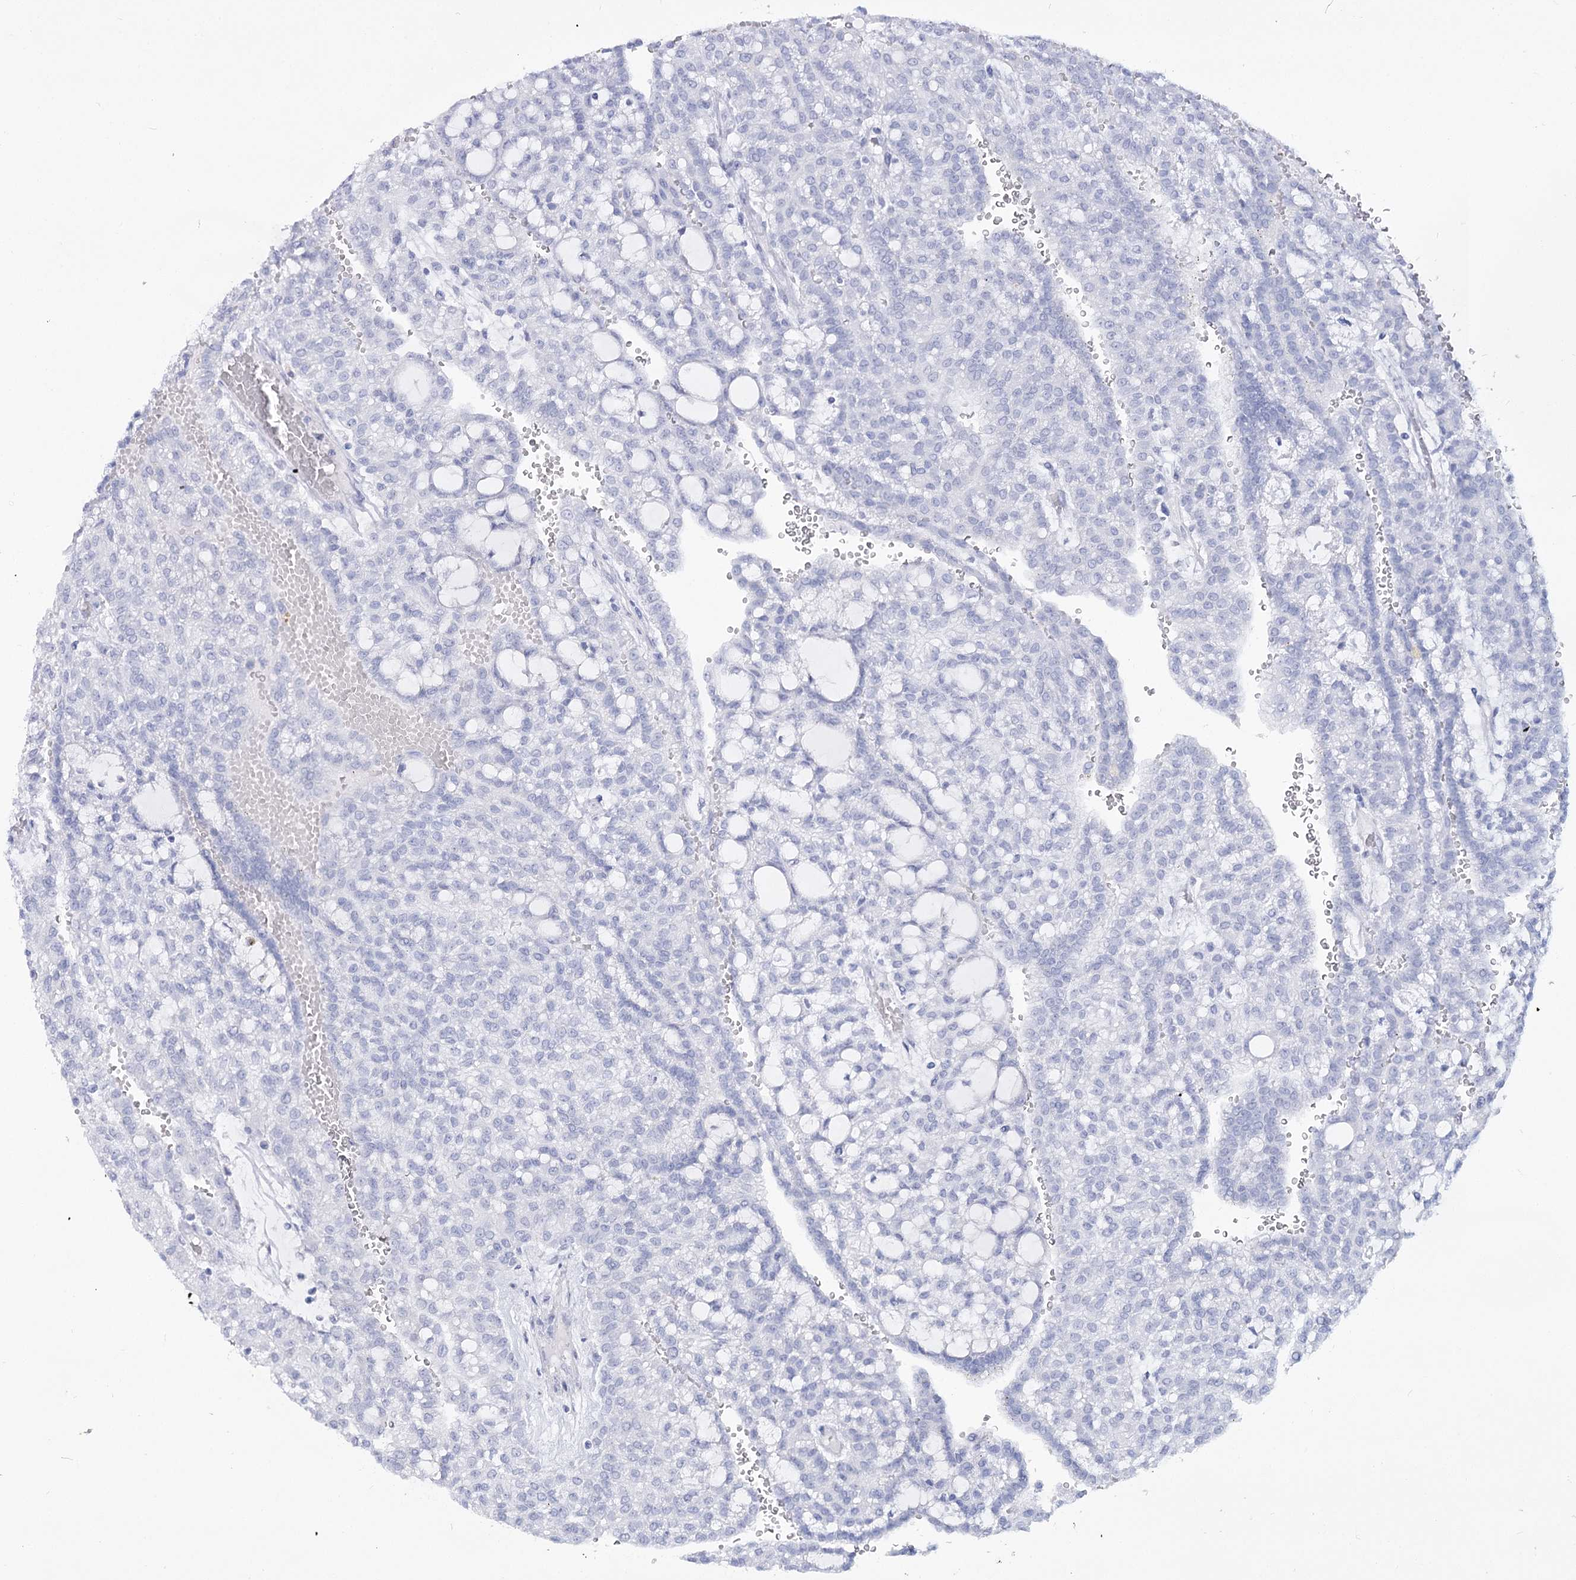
{"staining": {"intensity": "negative", "quantity": "none", "location": "none"}, "tissue": "renal cancer", "cell_type": "Tumor cells", "image_type": "cancer", "snomed": [{"axis": "morphology", "description": "Adenocarcinoma, NOS"}, {"axis": "topography", "description": "Kidney"}], "caption": "This is a image of IHC staining of renal cancer (adenocarcinoma), which shows no positivity in tumor cells.", "gene": "RNF186", "patient": {"sex": "male", "age": 63}}